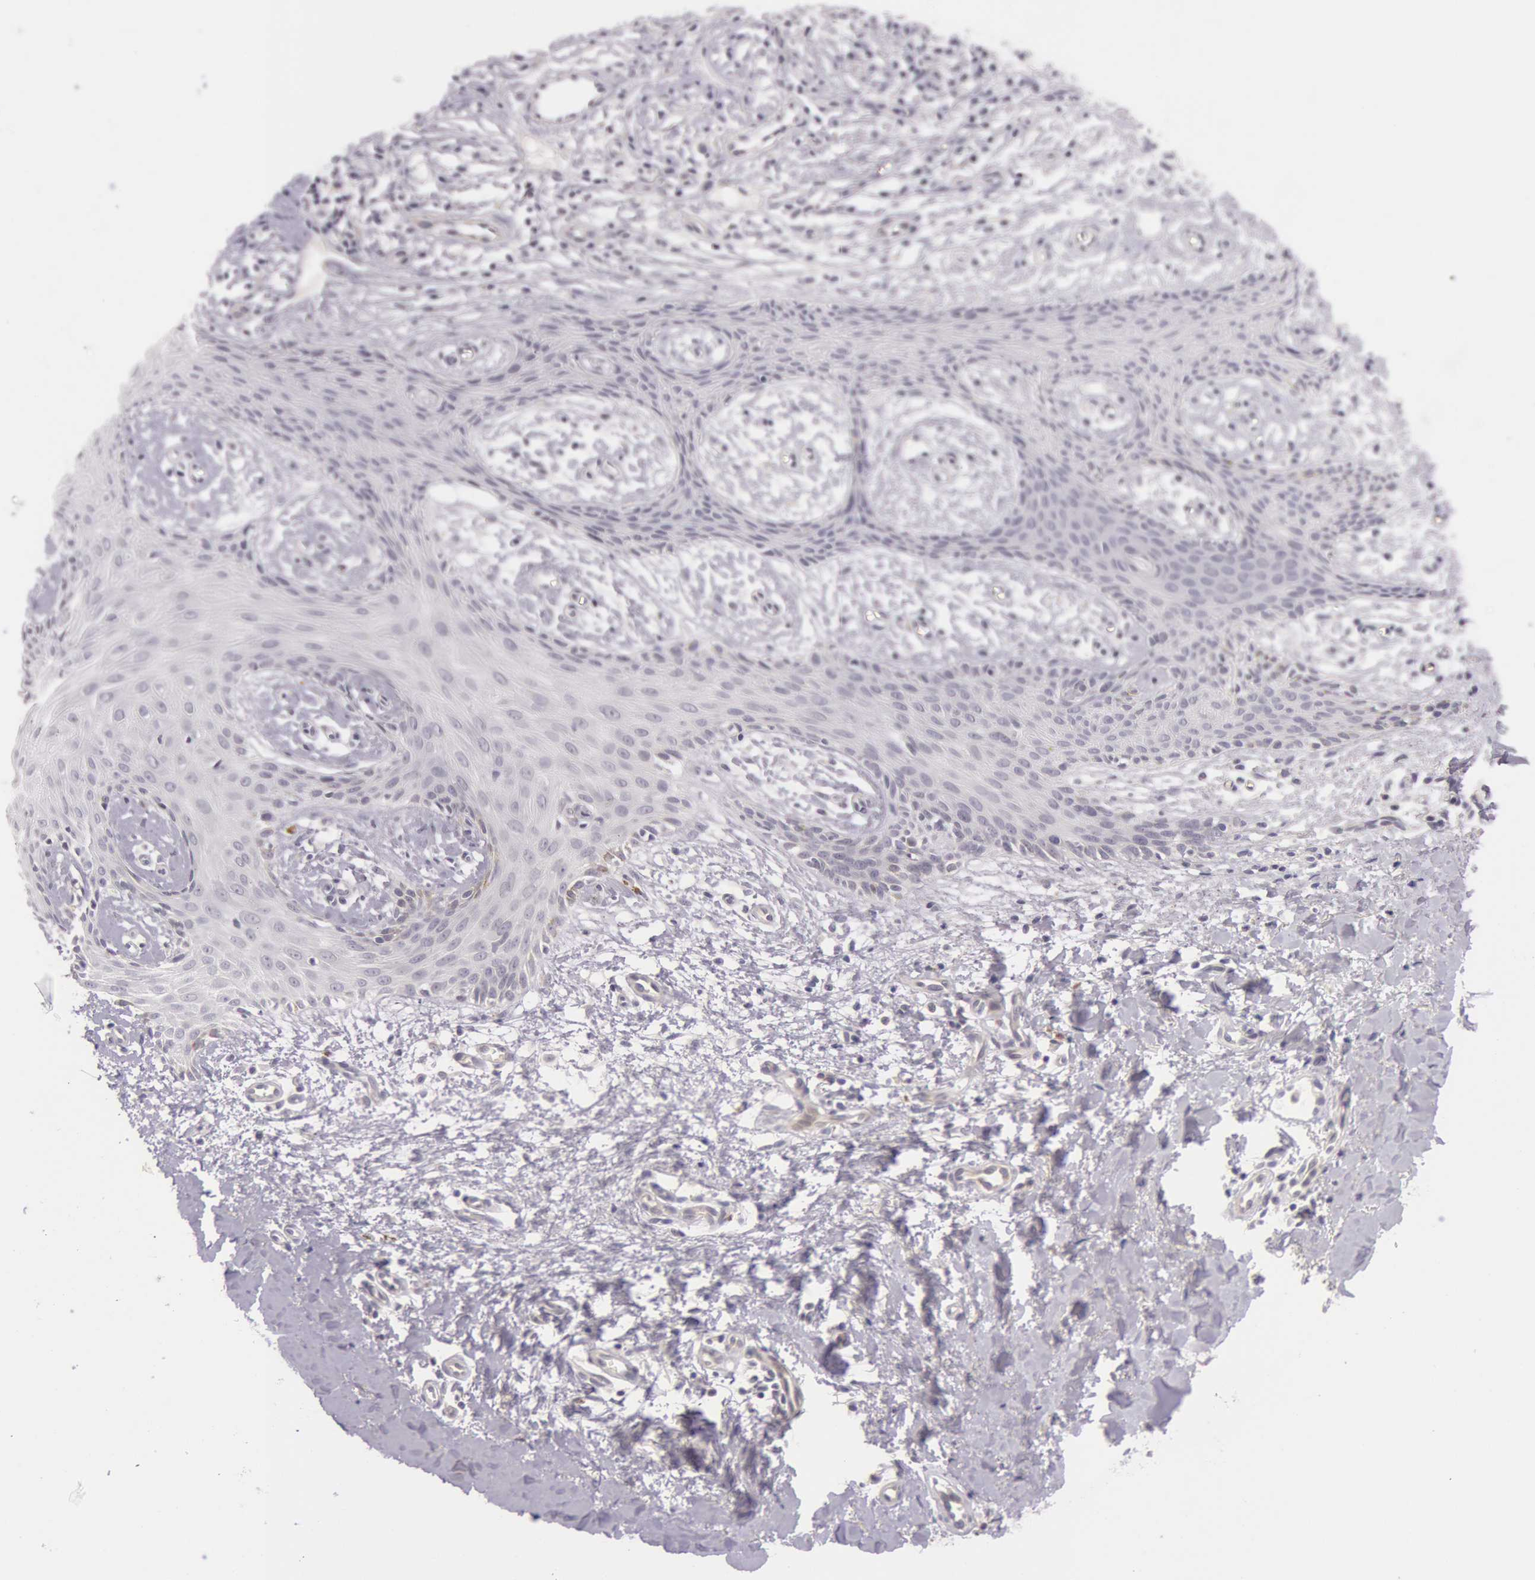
{"staining": {"intensity": "negative", "quantity": "none", "location": "none"}, "tissue": "skin cancer", "cell_type": "Tumor cells", "image_type": "cancer", "snomed": [{"axis": "morphology", "description": "Basal cell carcinoma"}, {"axis": "topography", "description": "Skin"}], "caption": "The immunohistochemistry (IHC) image has no significant expression in tumor cells of skin basal cell carcinoma tissue.", "gene": "RBMY1F", "patient": {"sex": "male", "age": 75}}